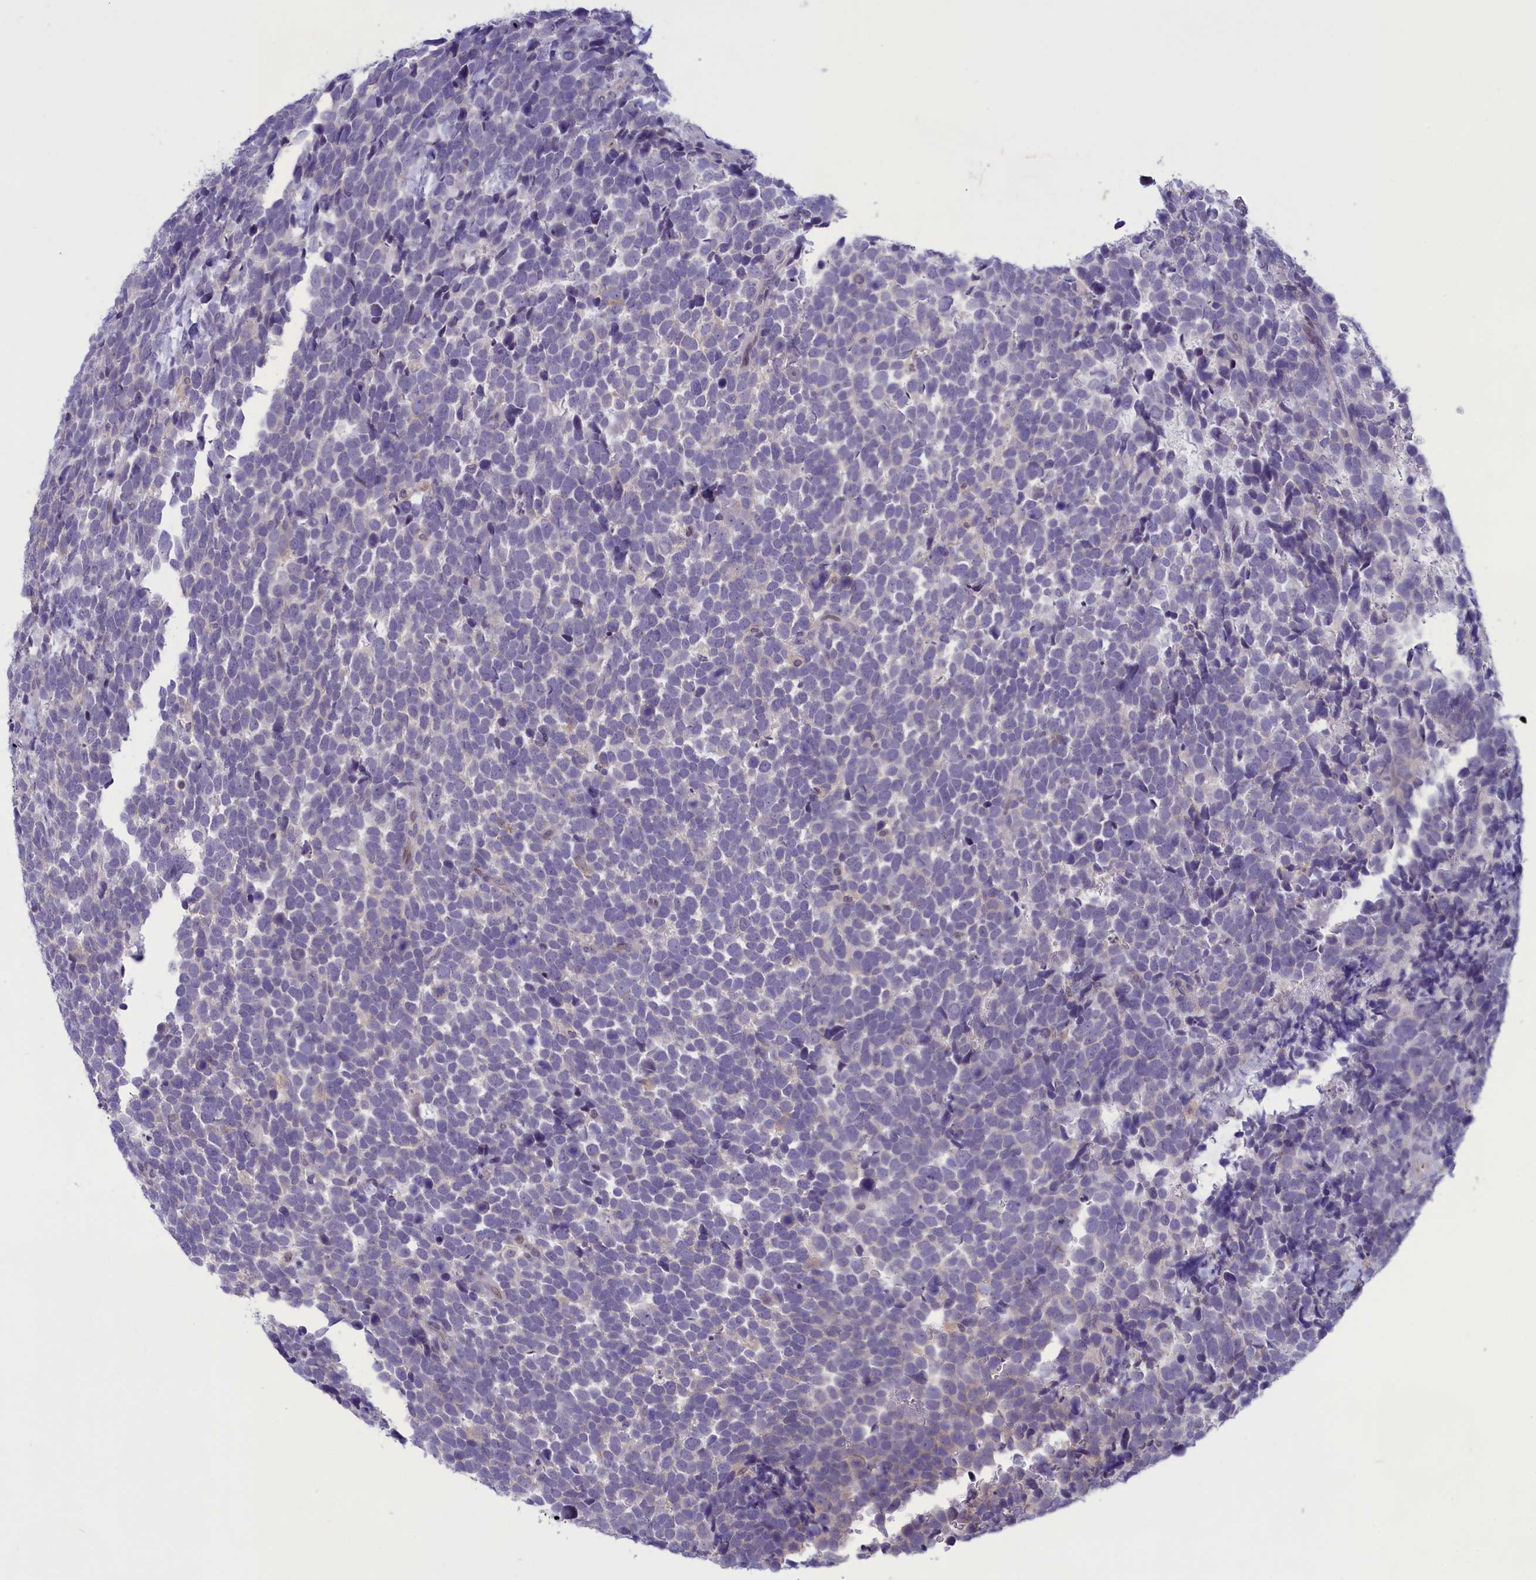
{"staining": {"intensity": "negative", "quantity": "none", "location": "none"}, "tissue": "urothelial cancer", "cell_type": "Tumor cells", "image_type": "cancer", "snomed": [{"axis": "morphology", "description": "Urothelial carcinoma, High grade"}, {"axis": "topography", "description": "Urinary bladder"}], "caption": "DAB (3,3'-diaminobenzidine) immunohistochemical staining of urothelial cancer shows no significant positivity in tumor cells.", "gene": "CORO2A", "patient": {"sex": "female", "age": 82}}